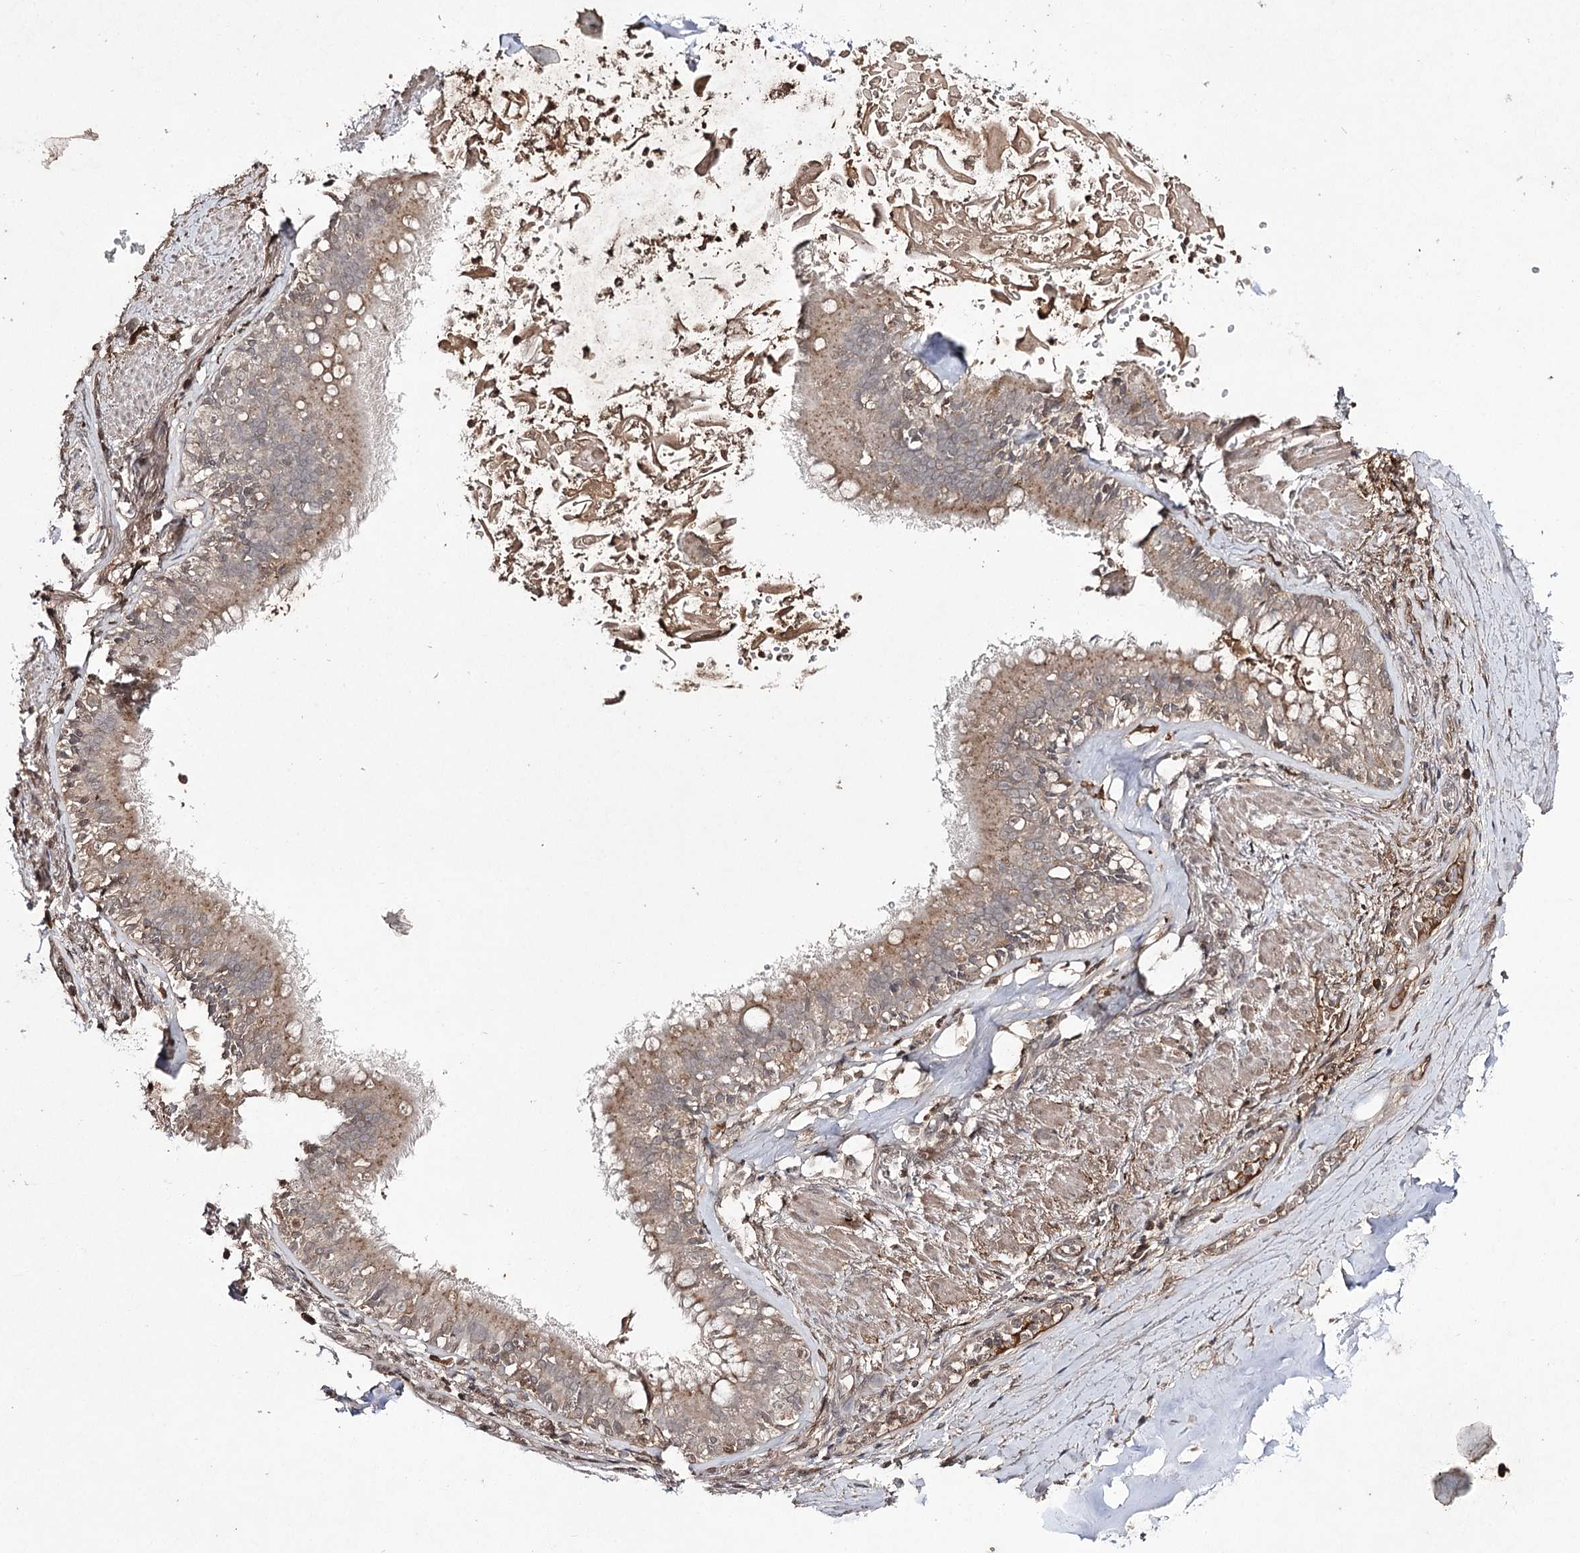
{"staining": {"intensity": "moderate", "quantity": ">75%", "location": "cytoplasmic/membranous,nuclear"}, "tissue": "adipose tissue", "cell_type": "Adipocytes", "image_type": "normal", "snomed": [{"axis": "morphology", "description": "Normal tissue, NOS"}, {"axis": "topography", "description": "Lymph node"}, {"axis": "topography", "description": "Cartilage tissue"}, {"axis": "topography", "description": "Bronchus"}], "caption": "A histopathology image of human adipose tissue stained for a protein shows moderate cytoplasmic/membranous,nuclear brown staining in adipocytes.", "gene": "SYNGR3", "patient": {"sex": "male", "age": 63}}